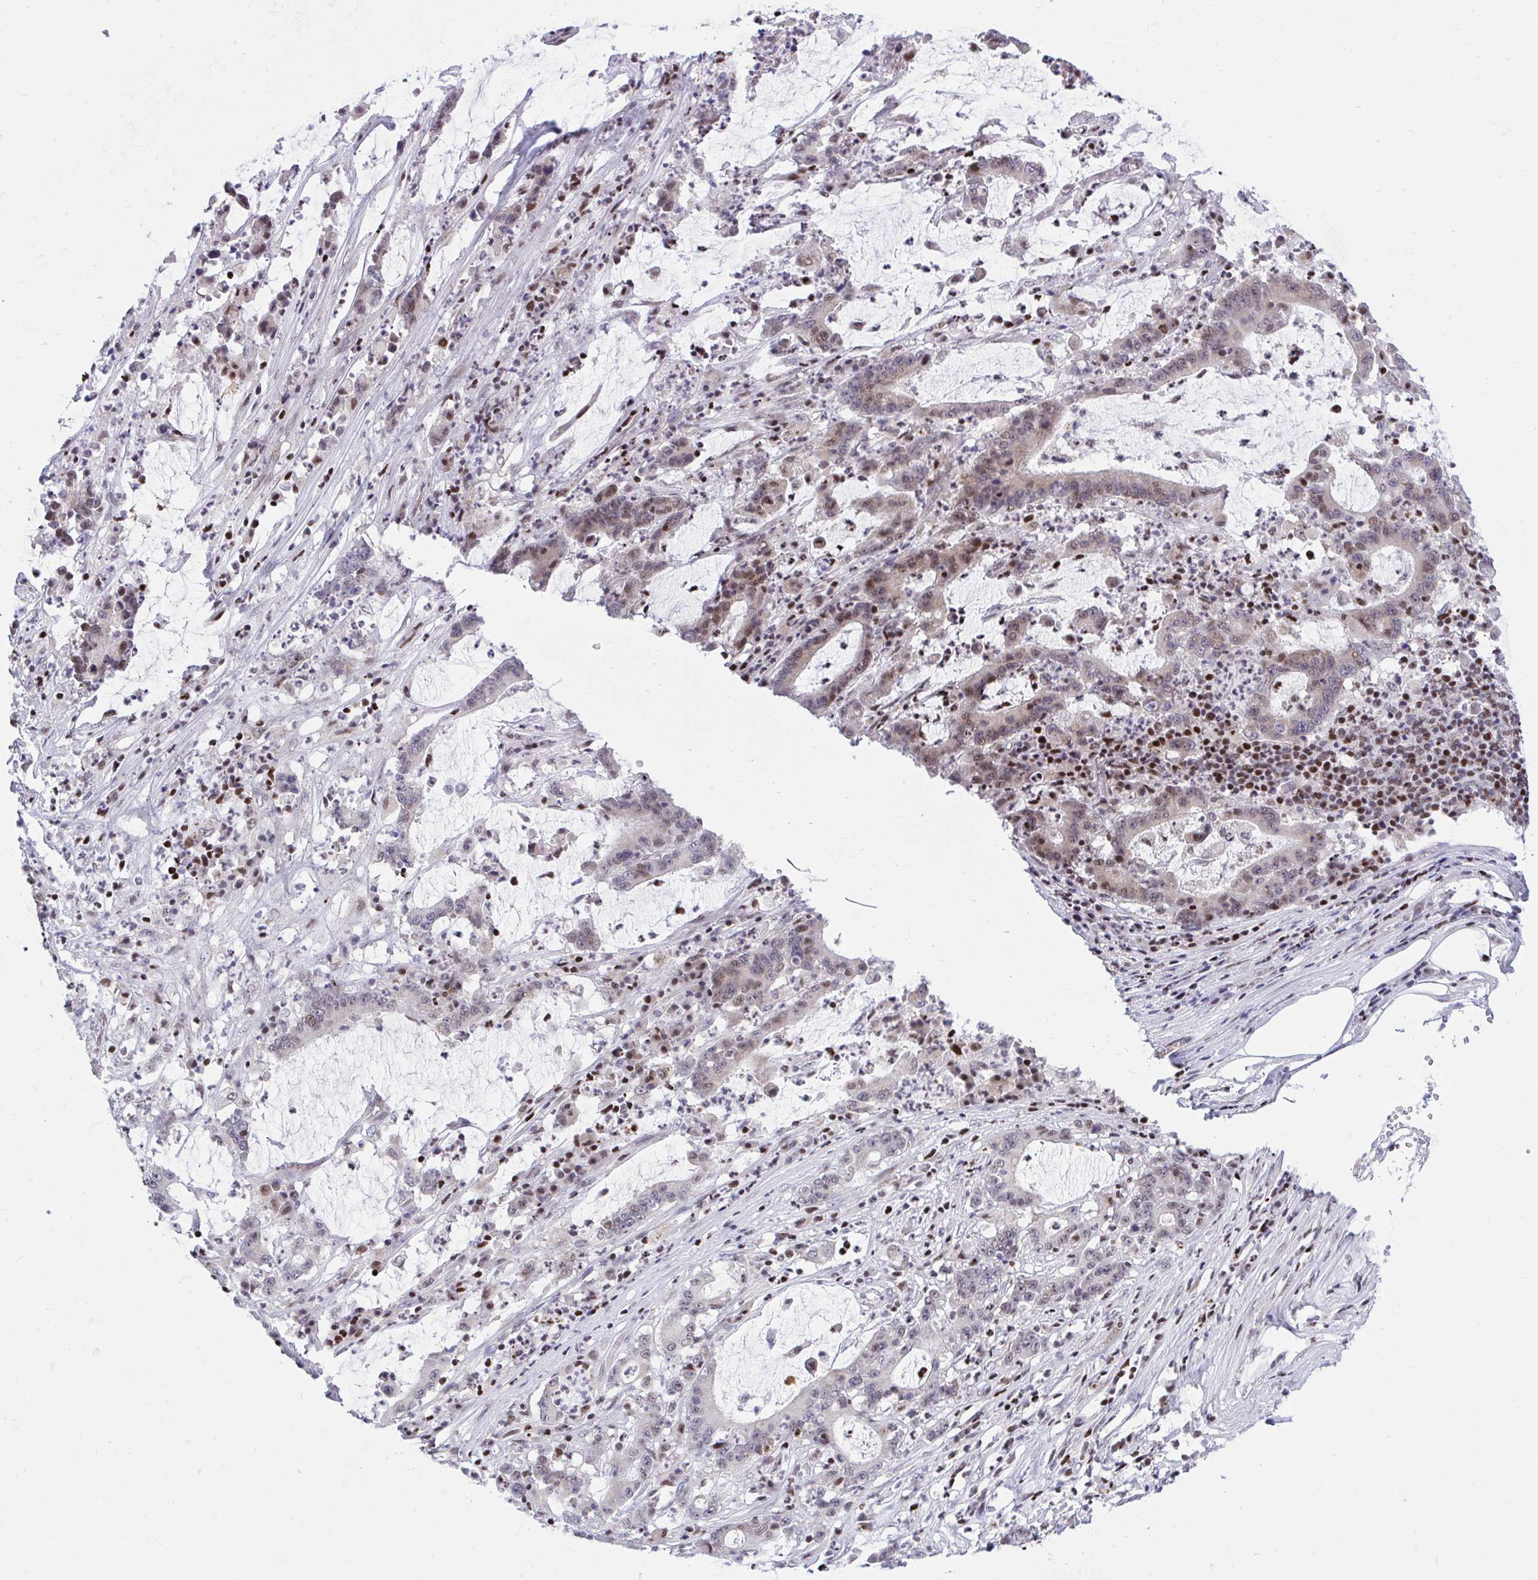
{"staining": {"intensity": "moderate", "quantity": "<25%", "location": "cytoplasmic/membranous,nuclear"}, "tissue": "stomach cancer", "cell_type": "Tumor cells", "image_type": "cancer", "snomed": [{"axis": "morphology", "description": "Adenocarcinoma, NOS"}, {"axis": "topography", "description": "Stomach, upper"}], "caption": "Tumor cells exhibit low levels of moderate cytoplasmic/membranous and nuclear positivity in about <25% of cells in human stomach cancer (adenocarcinoma).", "gene": "C14orf39", "patient": {"sex": "male", "age": 68}}